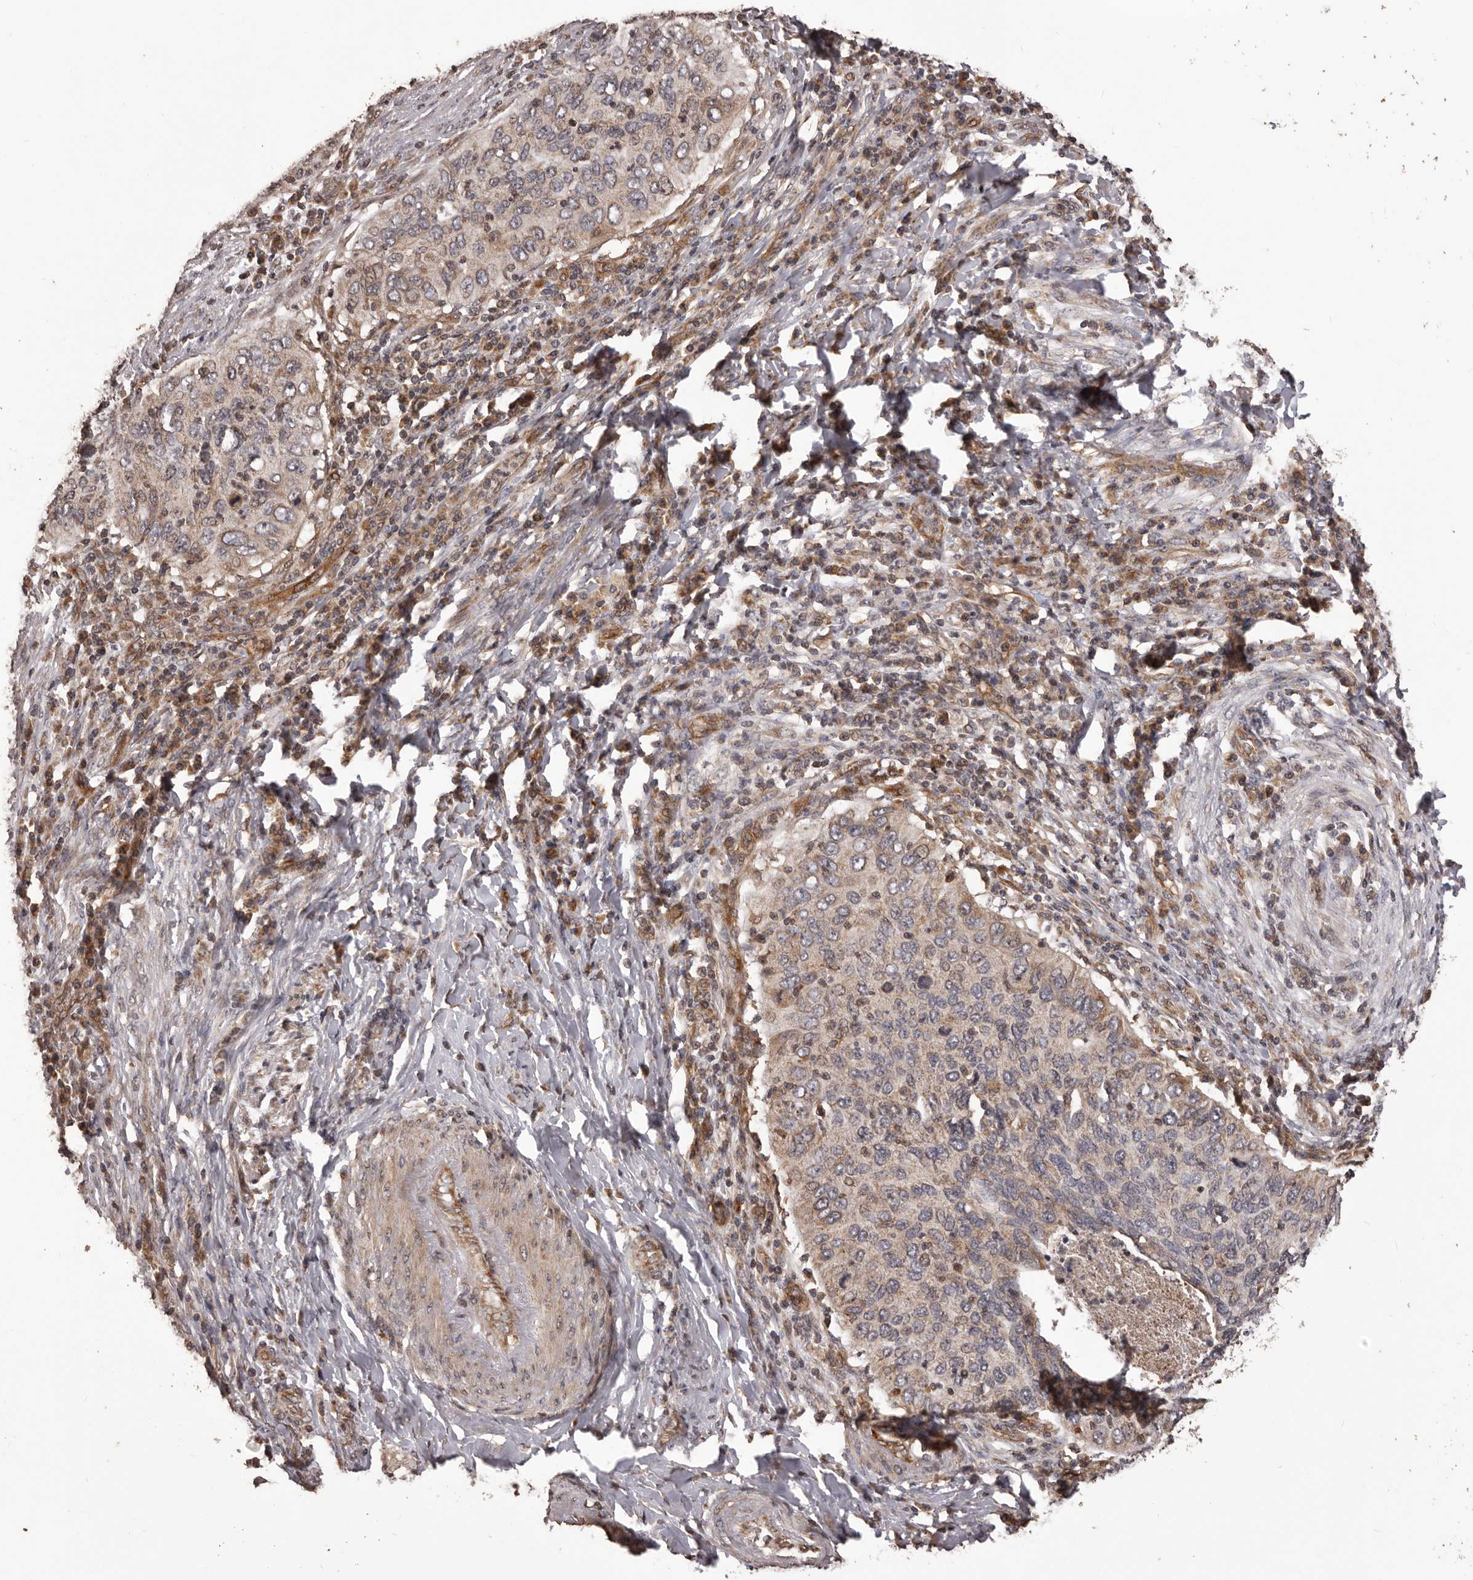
{"staining": {"intensity": "weak", "quantity": "25%-75%", "location": "cytoplasmic/membranous"}, "tissue": "cervical cancer", "cell_type": "Tumor cells", "image_type": "cancer", "snomed": [{"axis": "morphology", "description": "Squamous cell carcinoma, NOS"}, {"axis": "topography", "description": "Cervix"}], "caption": "Brown immunohistochemical staining in human cervical squamous cell carcinoma reveals weak cytoplasmic/membranous staining in about 25%-75% of tumor cells. (Stains: DAB in brown, nuclei in blue, Microscopy: brightfield microscopy at high magnification).", "gene": "QRSL1", "patient": {"sex": "female", "age": 38}}